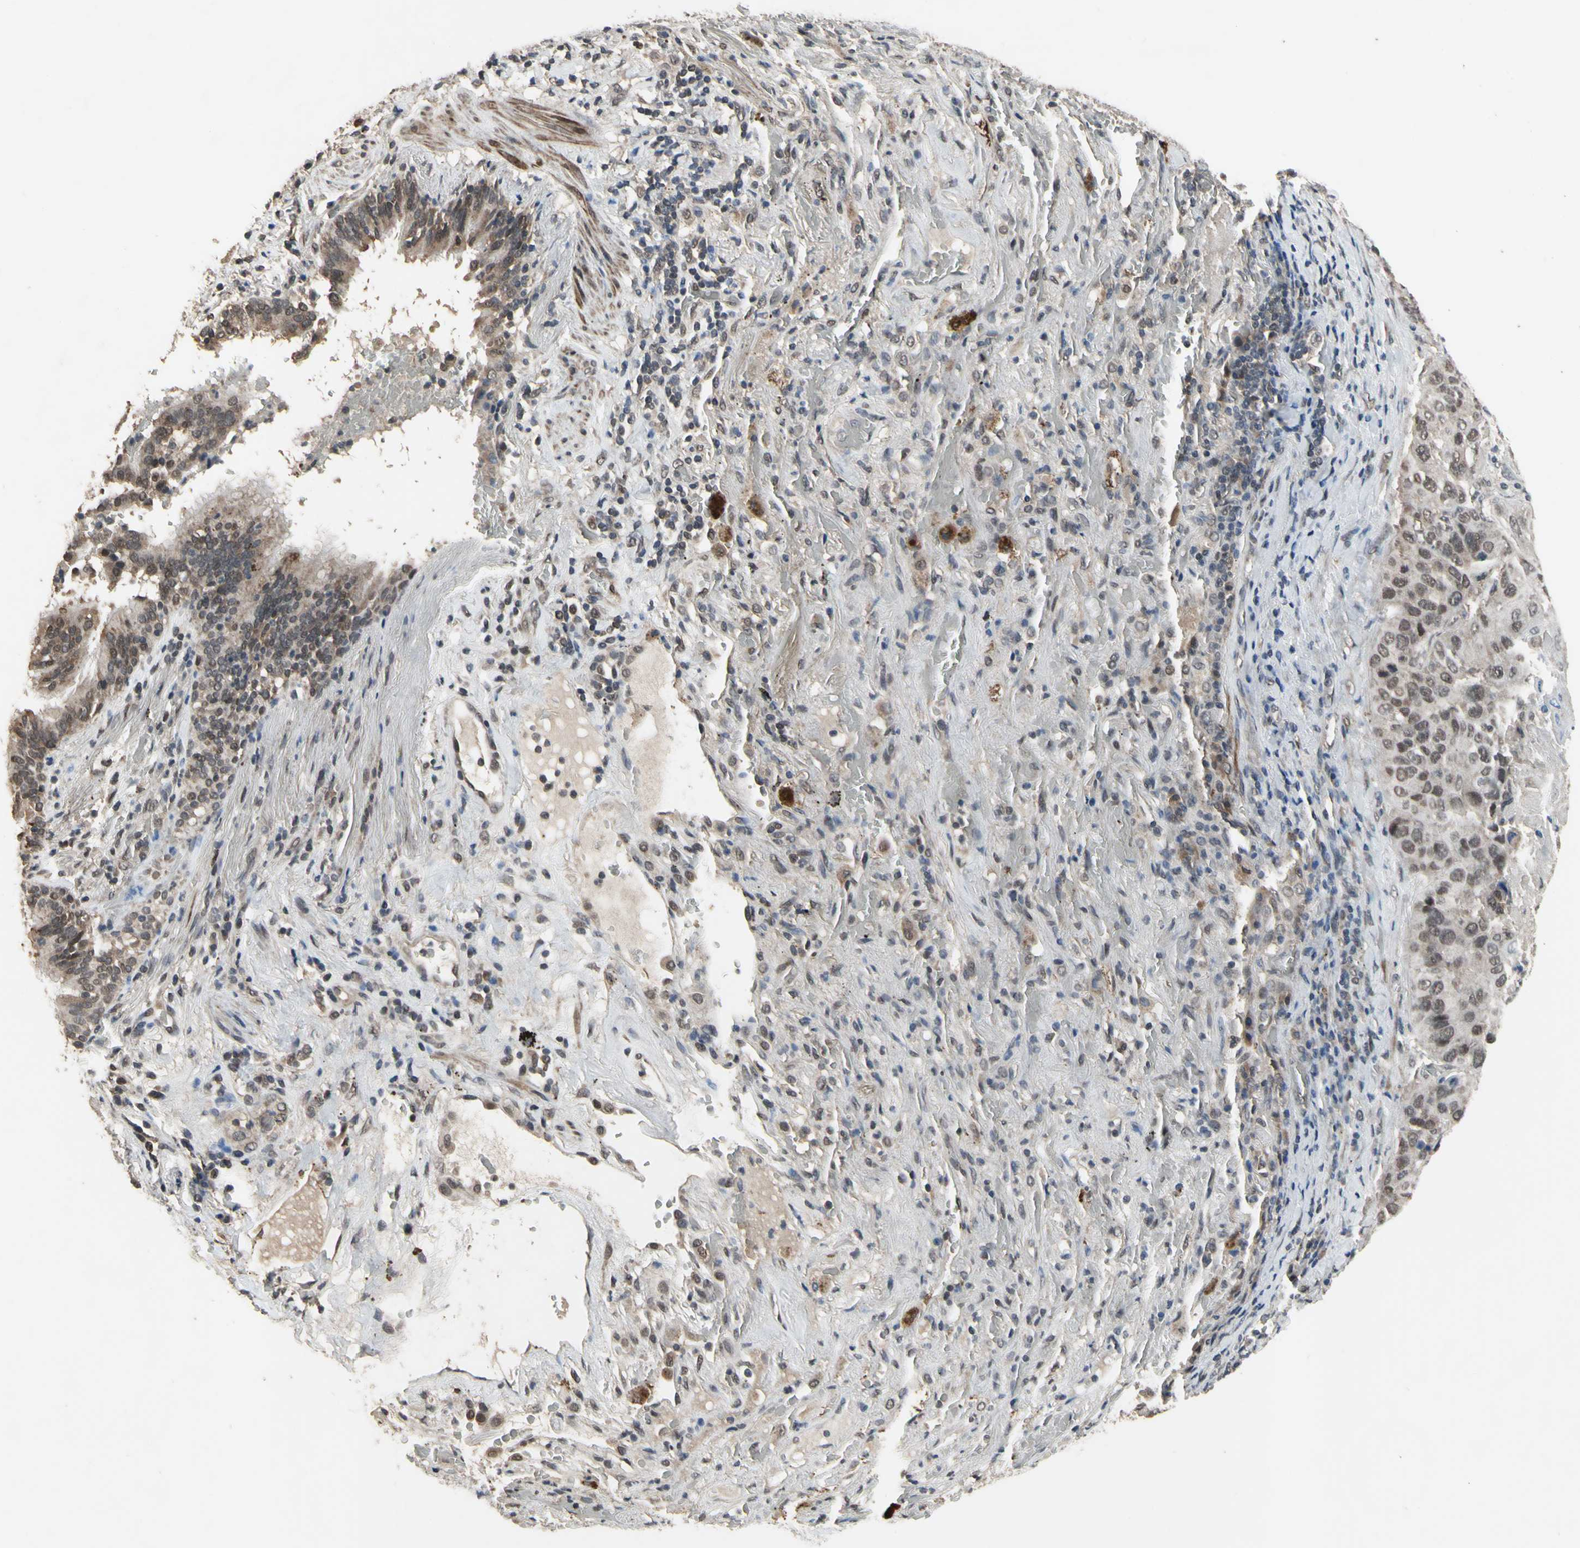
{"staining": {"intensity": "moderate", "quantity": ">75%", "location": "cytoplasmic/membranous,nuclear"}, "tissue": "lung cancer", "cell_type": "Tumor cells", "image_type": "cancer", "snomed": [{"axis": "morphology", "description": "Squamous cell carcinoma, NOS"}, {"axis": "topography", "description": "Lung"}], "caption": "Tumor cells show medium levels of moderate cytoplasmic/membranous and nuclear positivity in approximately >75% of cells in lung squamous cell carcinoma.", "gene": "ZNF174", "patient": {"sex": "male", "age": 57}}